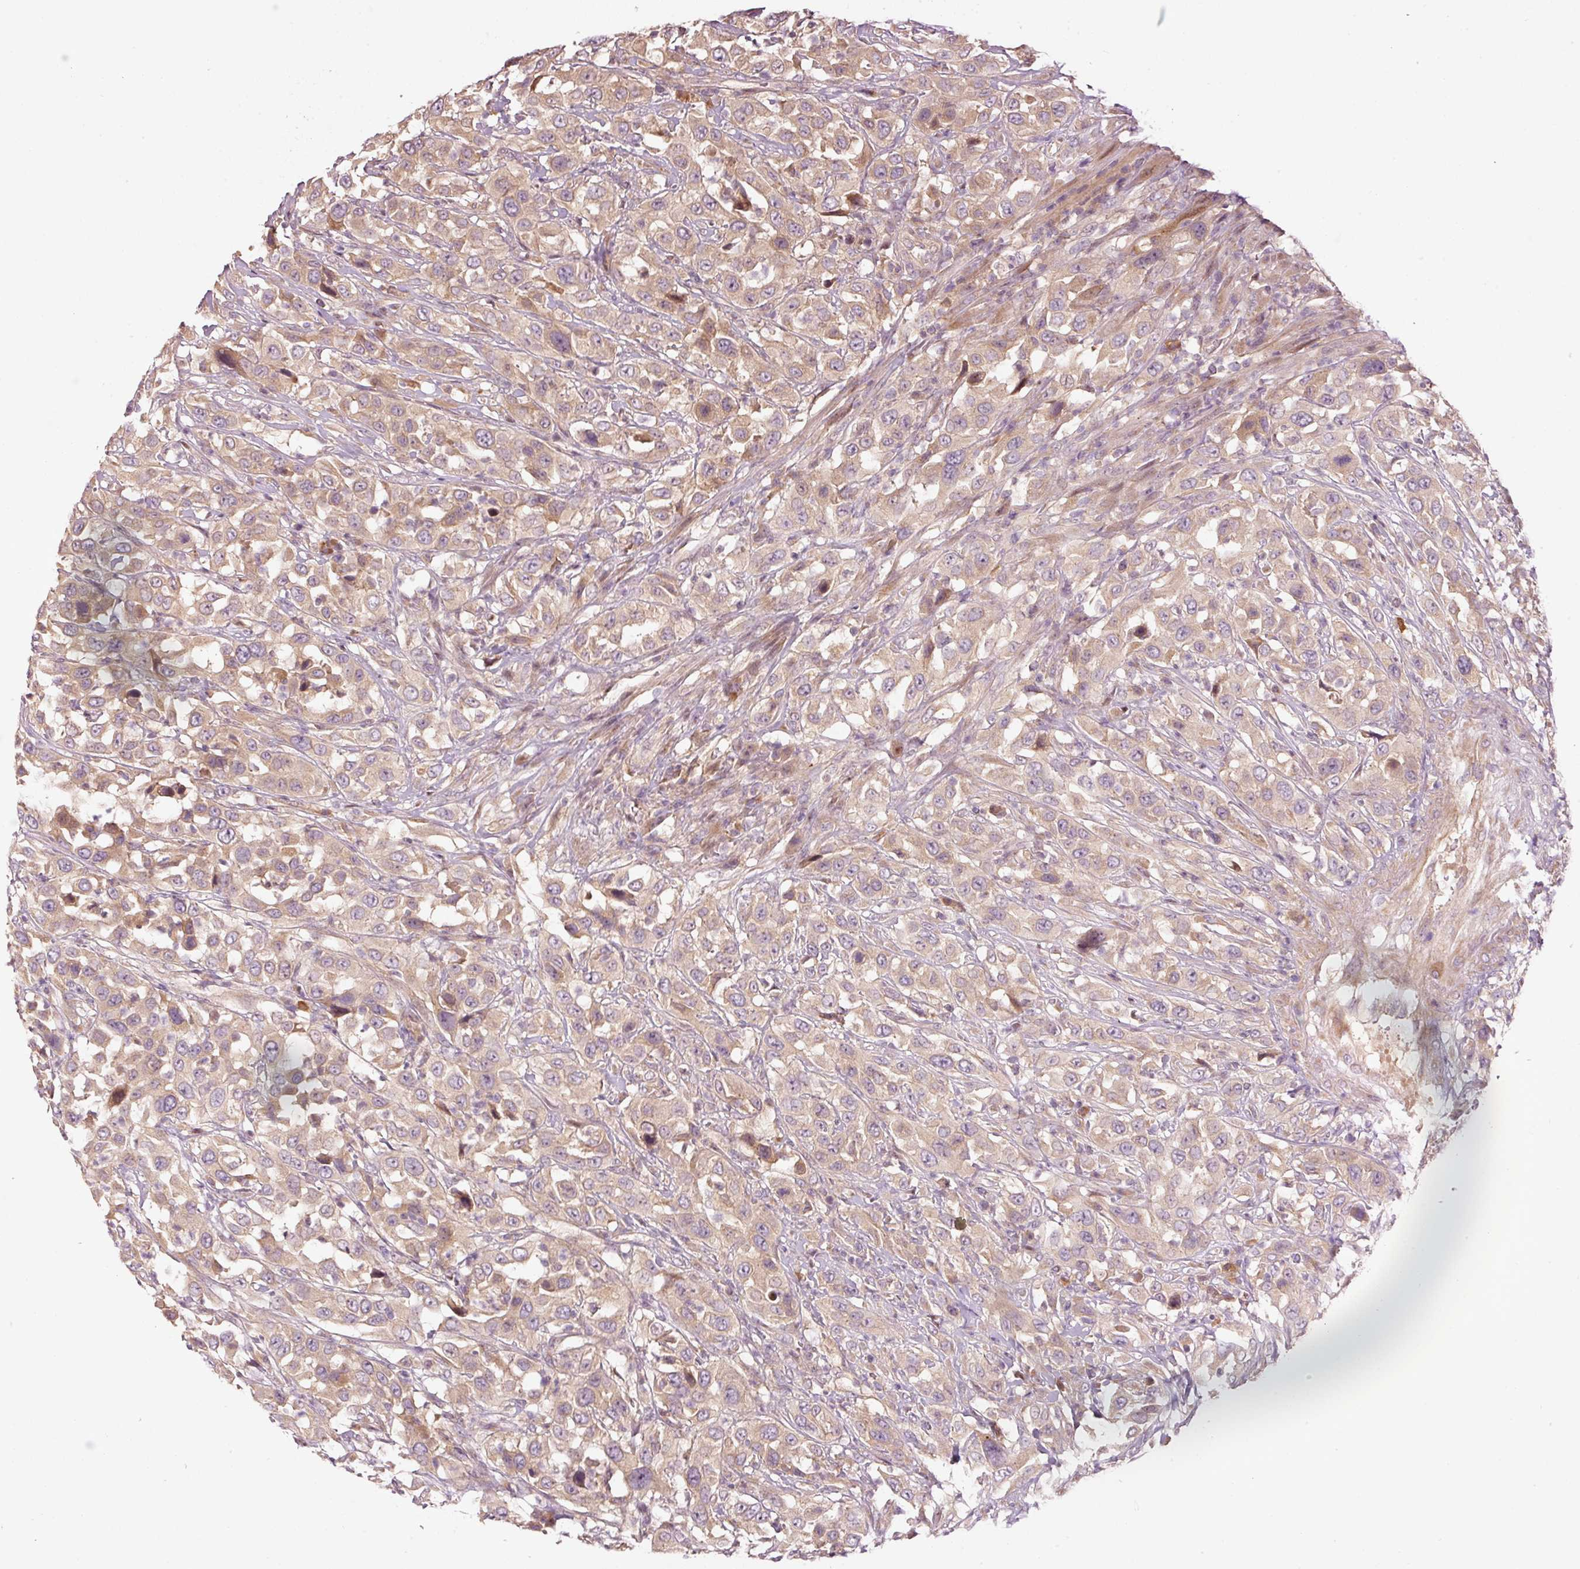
{"staining": {"intensity": "weak", "quantity": "25%-75%", "location": "cytoplasmic/membranous"}, "tissue": "urothelial cancer", "cell_type": "Tumor cells", "image_type": "cancer", "snomed": [{"axis": "morphology", "description": "Urothelial carcinoma, High grade"}, {"axis": "topography", "description": "Urinary bladder"}], "caption": "Immunohistochemical staining of urothelial carcinoma (high-grade) demonstrates low levels of weak cytoplasmic/membranous staining in approximately 25%-75% of tumor cells.", "gene": "MAP10", "patient": {"sex": "male", "age": 61}}